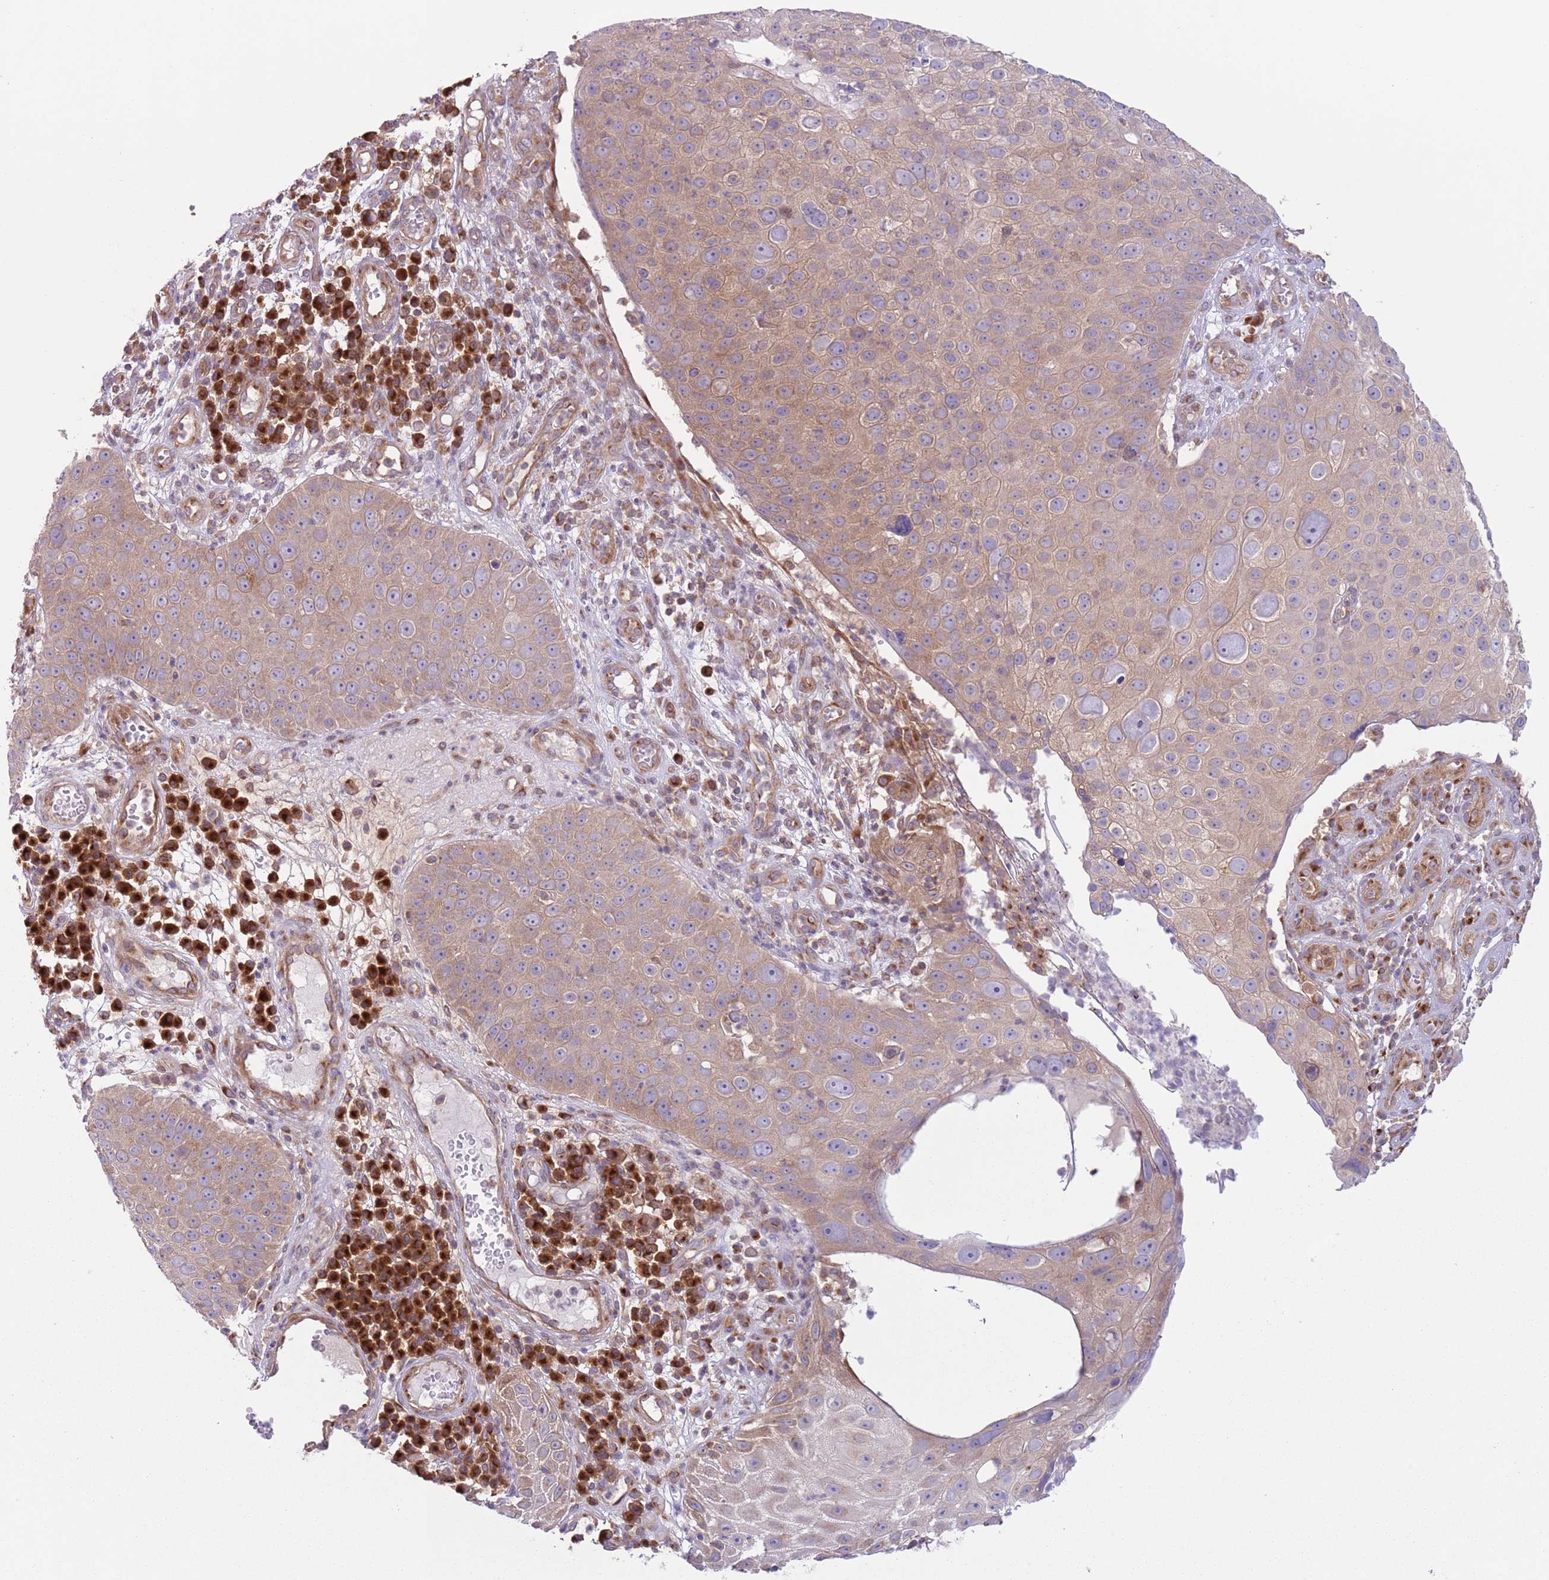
{"staining": {"intensity": "weak", "quantity": "25%-75%", "location": "cytoplasmic/membranous"}, "tissue": "skin cancer", "cell_type": "Tumor cells", "image_type": "cancer", "snomed": [{"axis": "morphology", "description": "Squamous cell carcinoma, NOS"}, {"axis": "topography", "description": "Skin"}], "caption": "The image shows a brown stain indicating the presence of a protein in the cytoplasmic/membranous of tumor cells in skin cancer.", "gene": "COPE", "patient": {"sex": "male", "age": 71}}